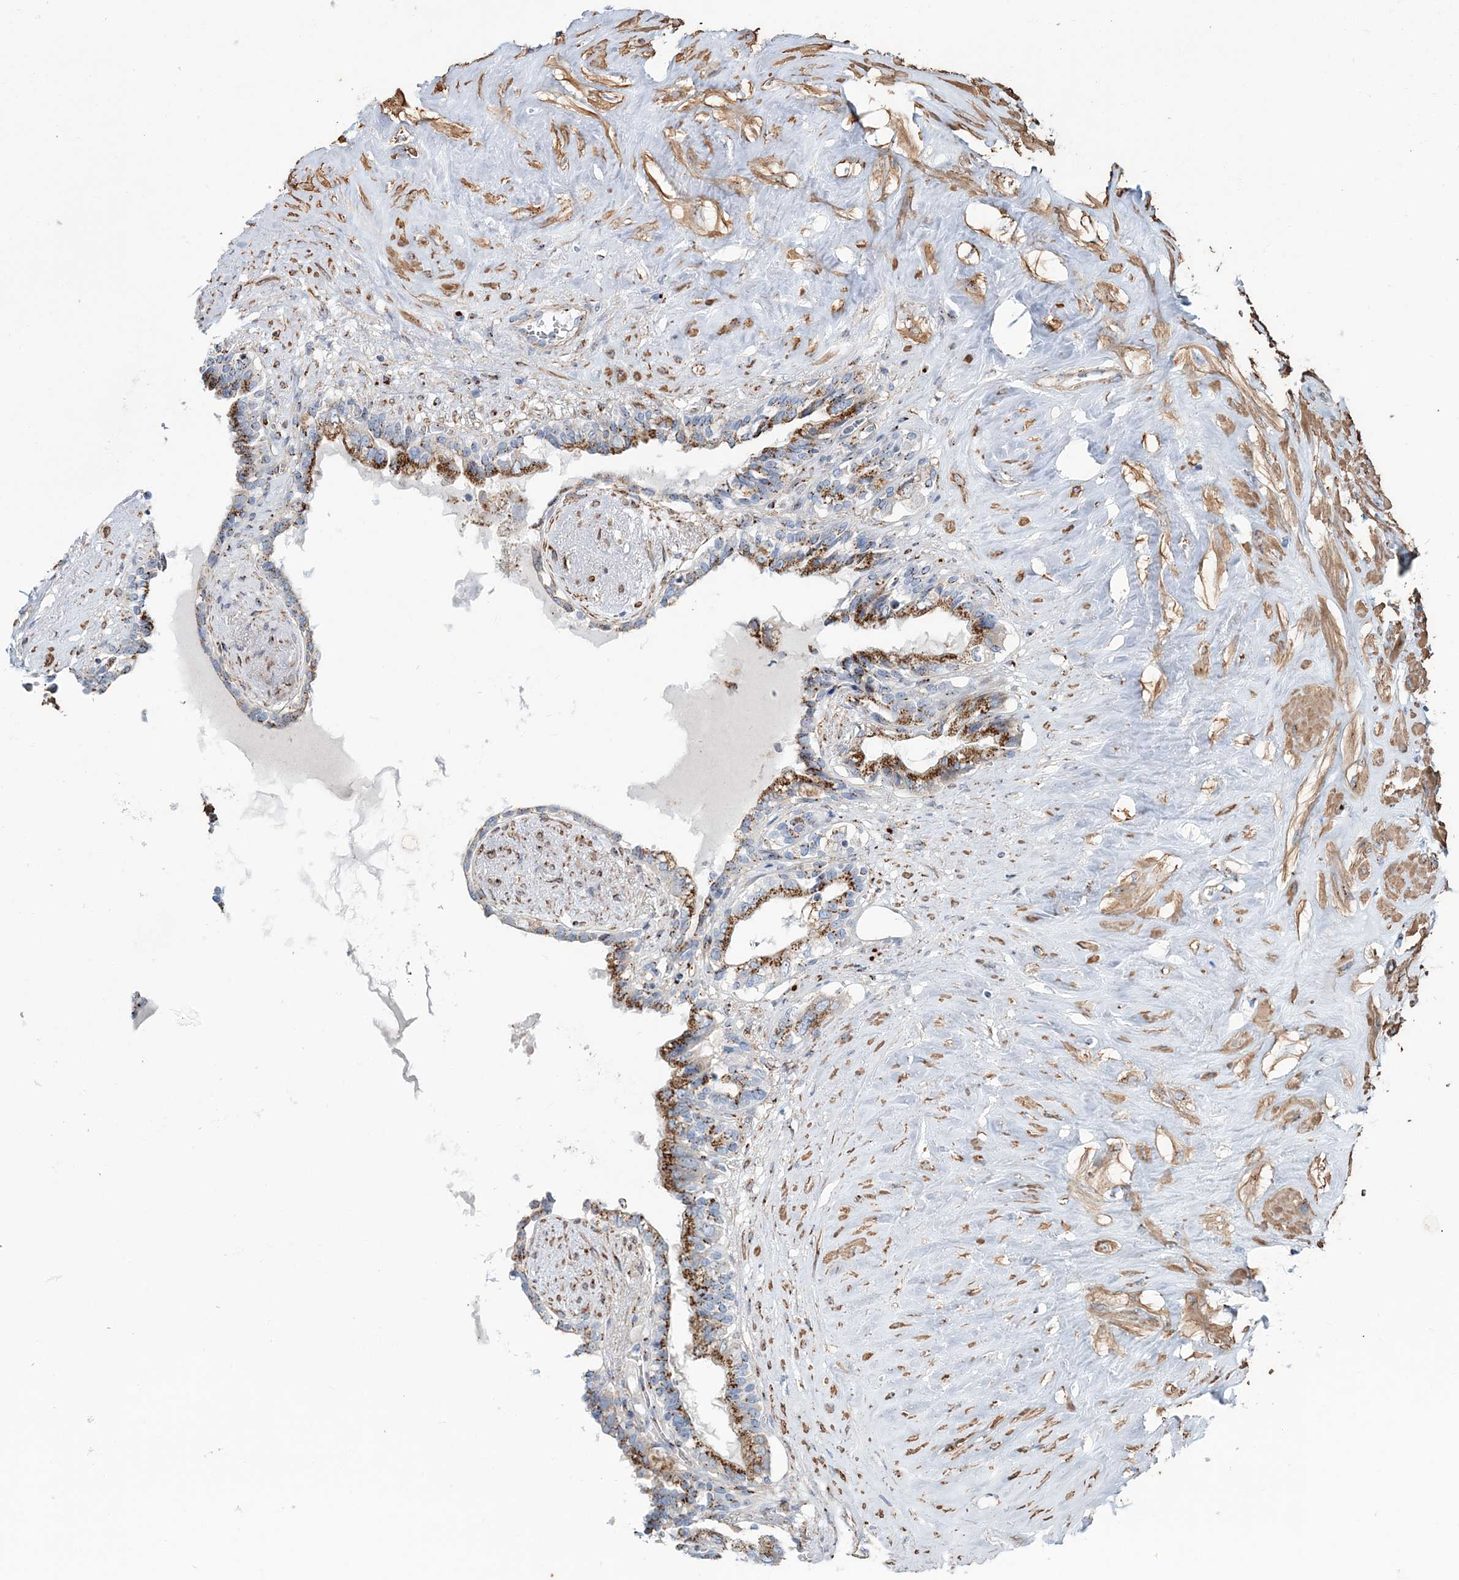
{"staining": {"intensity": "strong", "quantity": ">75%", "location": "cytoplasmic/membranous"}, "tissue": "seminal vesicle", "cell_type": "Glandular cells", "image_type": "normal", "snomed": [{"axis": "morphology", "description": "Normal tissue, NOS"}, {"axis": "topography", "description": "Seminal veicle"}], "caption": "The micrograph shows staining of benign seminal vesicle, revealing strong cytoplasmic/membranous protein staining (brown color) within glandular cells. The protein is stained brown, and the nuclei are stained in blue (DAB (3,3'-diaminobenzidine) IHC with brightfield microscopy, high magnification).", "gene": "MAN1A2", "patient": {"sex": "male", "age": 63}}